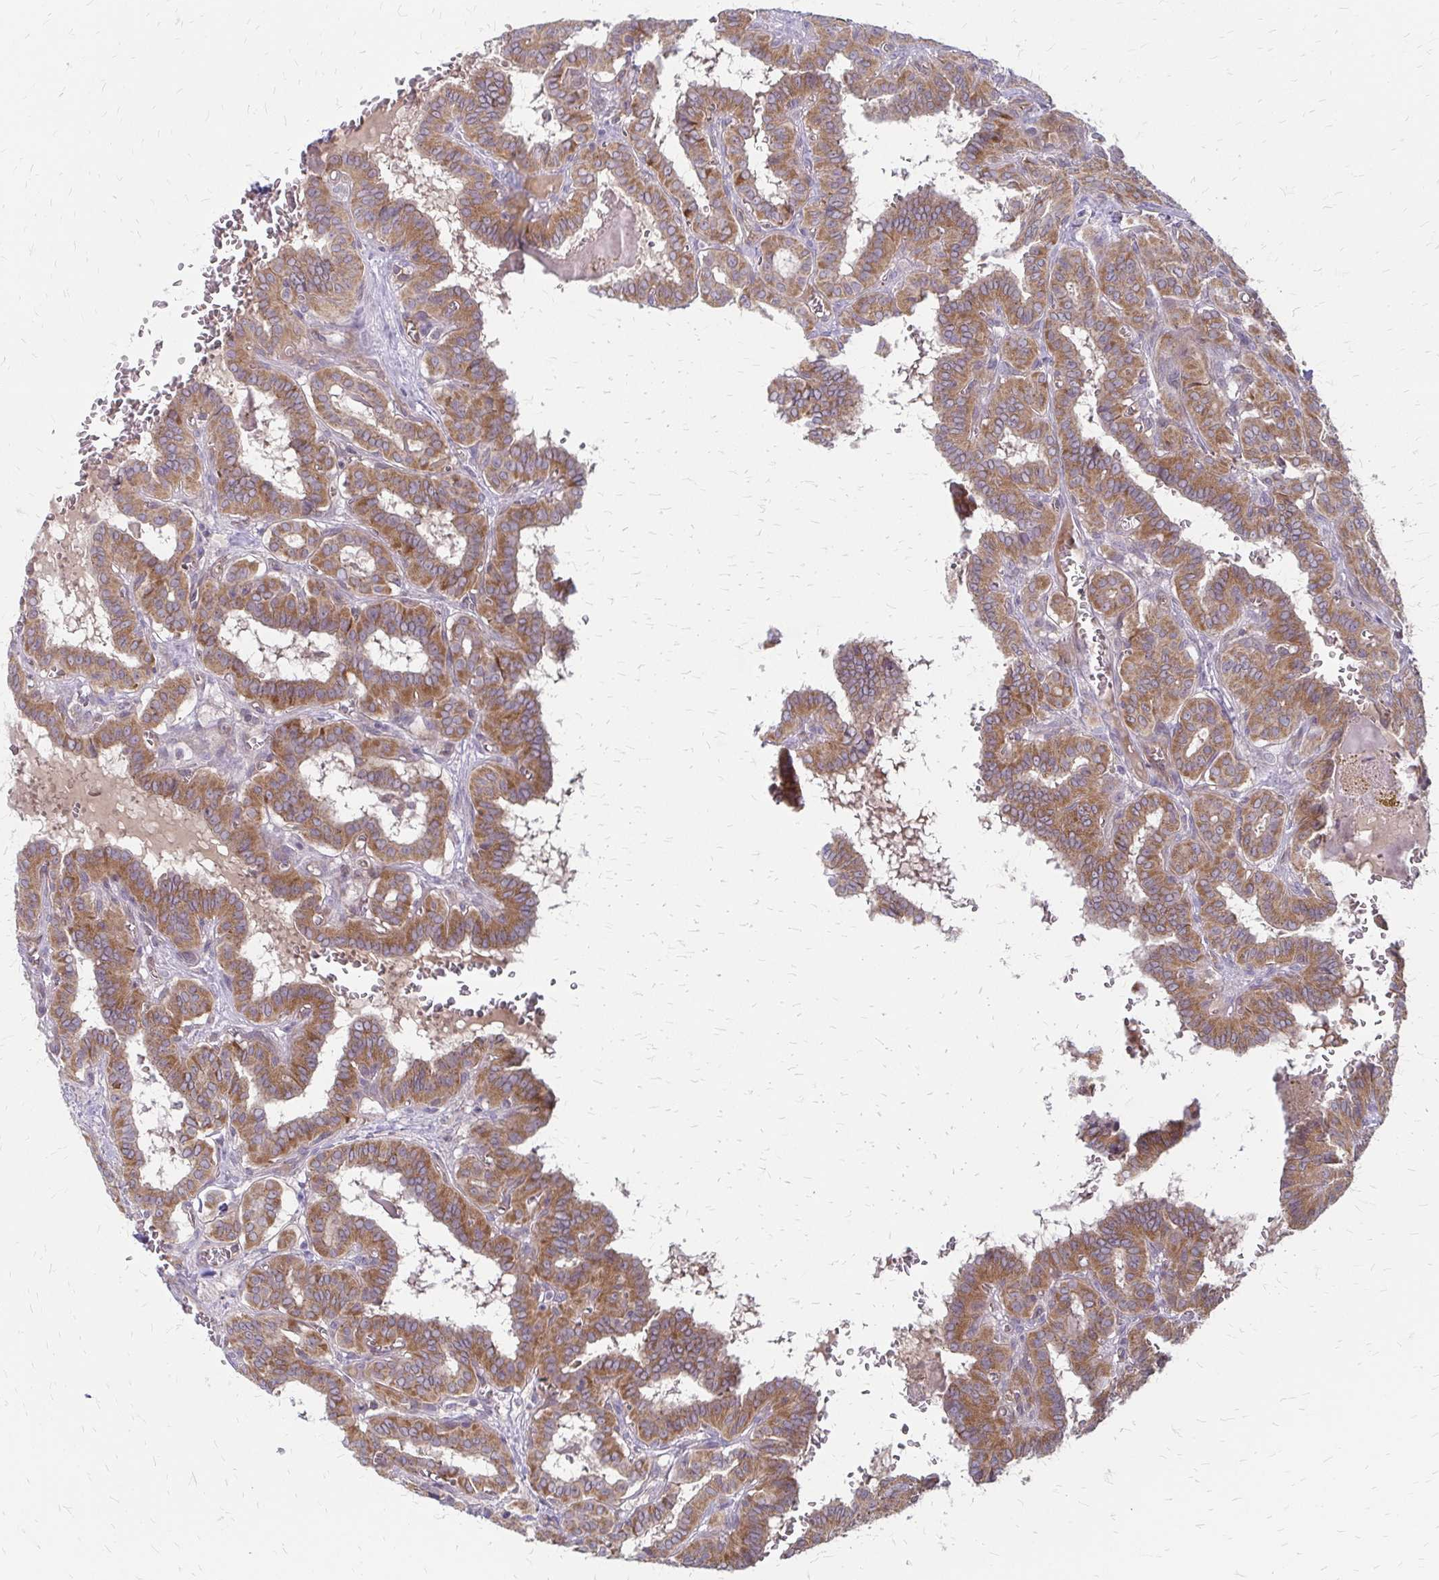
{"staining": {"intensity": "moderate", "quantity": ">75%", "location": "cytoplasmic/membranous"}, "tissue": "thyroid cancer", "cell_type": "Tumor cells", "image_type": "cancer", "snomed": [{"axis": "morphology", "description": "Papillary adenocarcinoma, NOS"}, {"axis": "topography", "description": "Thyroid gland"}], "caption": "An image of human thyroid papillary adenocarcinoma stained for a protein displays moderate cytoplasmic/membranous brown staining in tumor cells. (IHC, brightfield microscopy, high magnification).", "gene": "ZNF383", "patient": {"sex": "female", "age": 21}}